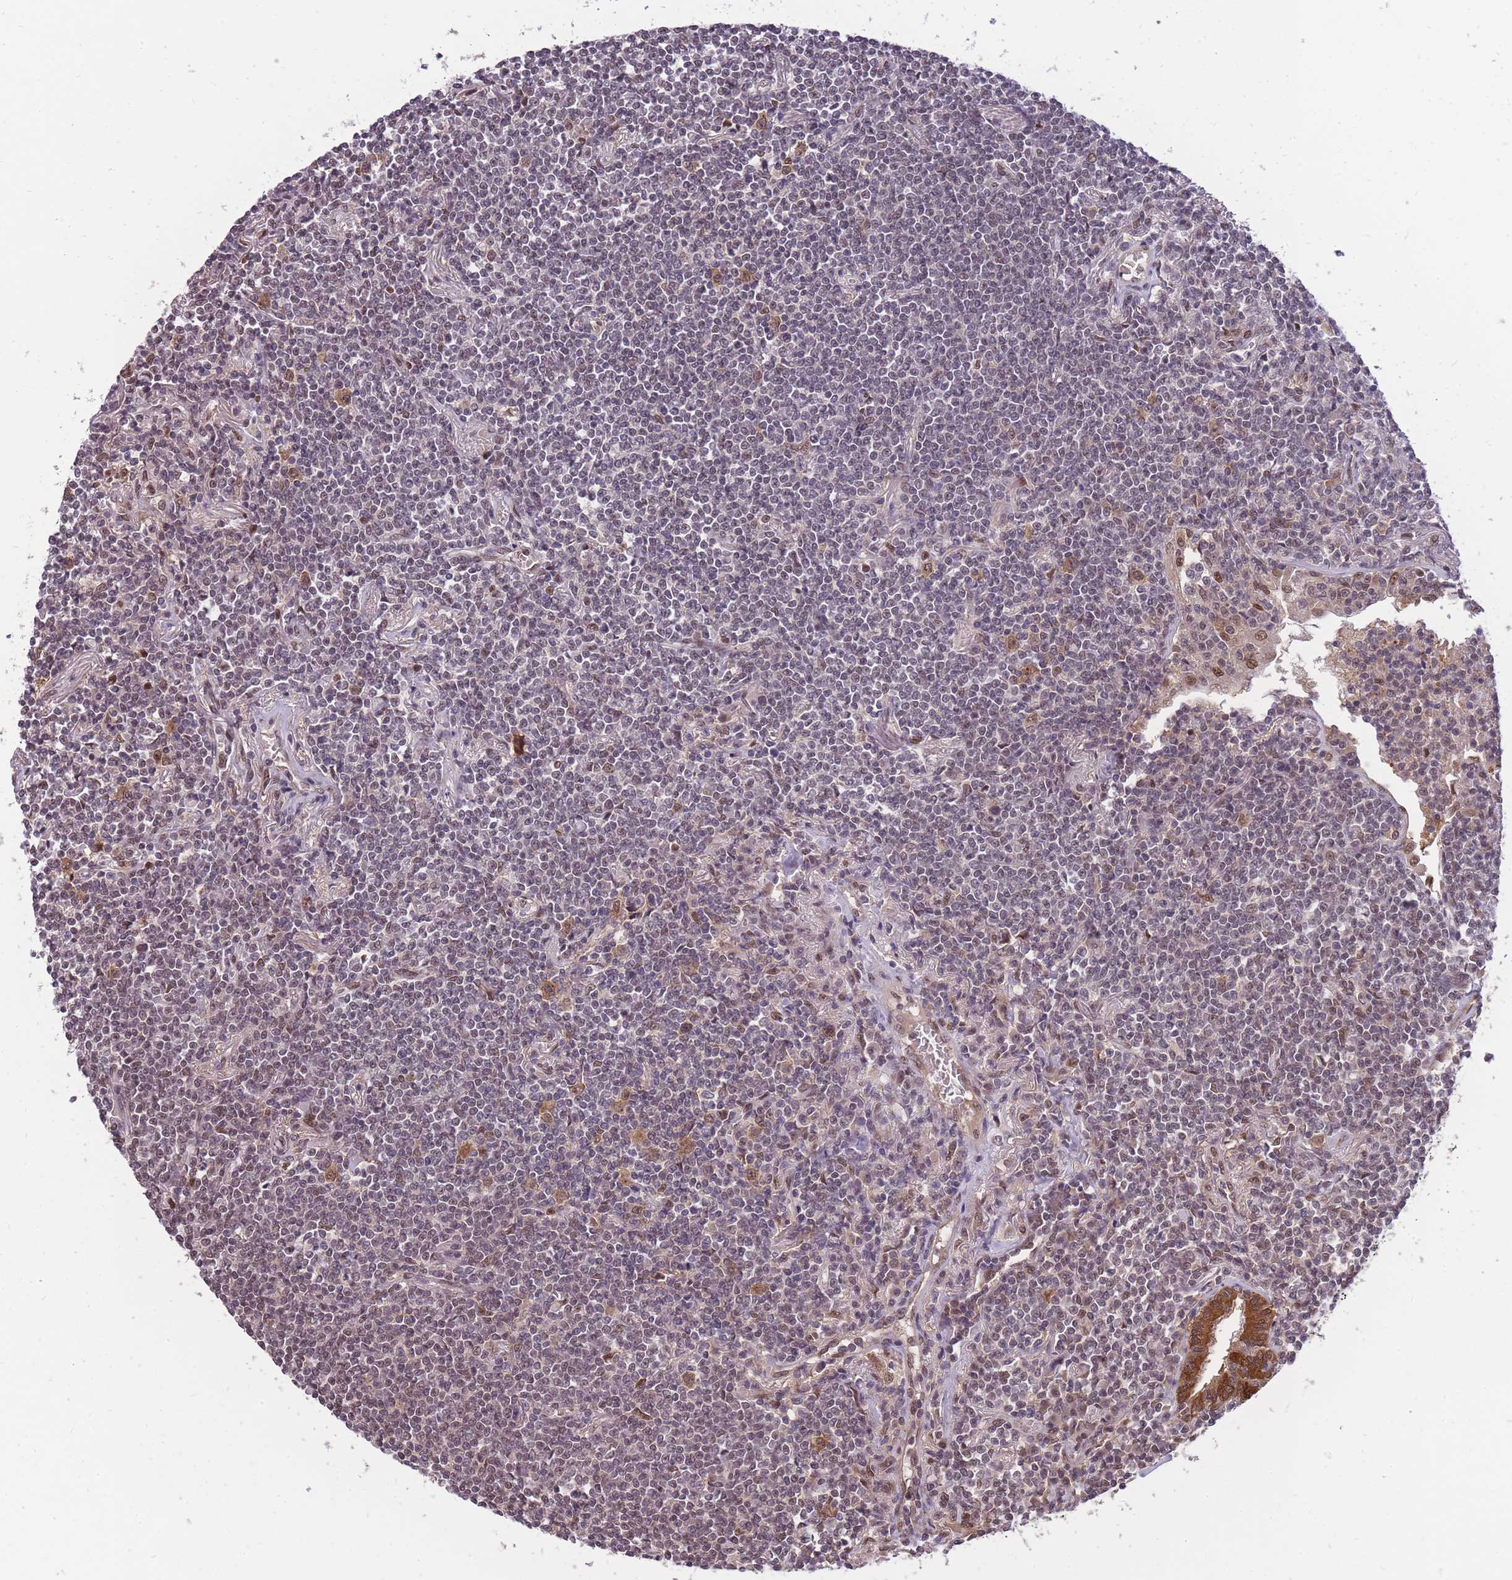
{"staining": {"intensity": "weak", "quantity": "<25%", "location": "nuclear"}, "tissue": "lymphoma", "cell_type": "Tumor cells", "image_type": "cancer", "snomed": [{"axis": "morphology", "description": "Malignant lymphoma, non-Hodgkin's type, Low grade"}, {"axis": "topography", "description": "Lung"}], "caption": "Tumor cells are negative for protein expression in human malignant lymphoma, non-Hodgkin's type (low-grade).", "gene": "CDIP1", "patient": {"sex": "female", "age": 71}}